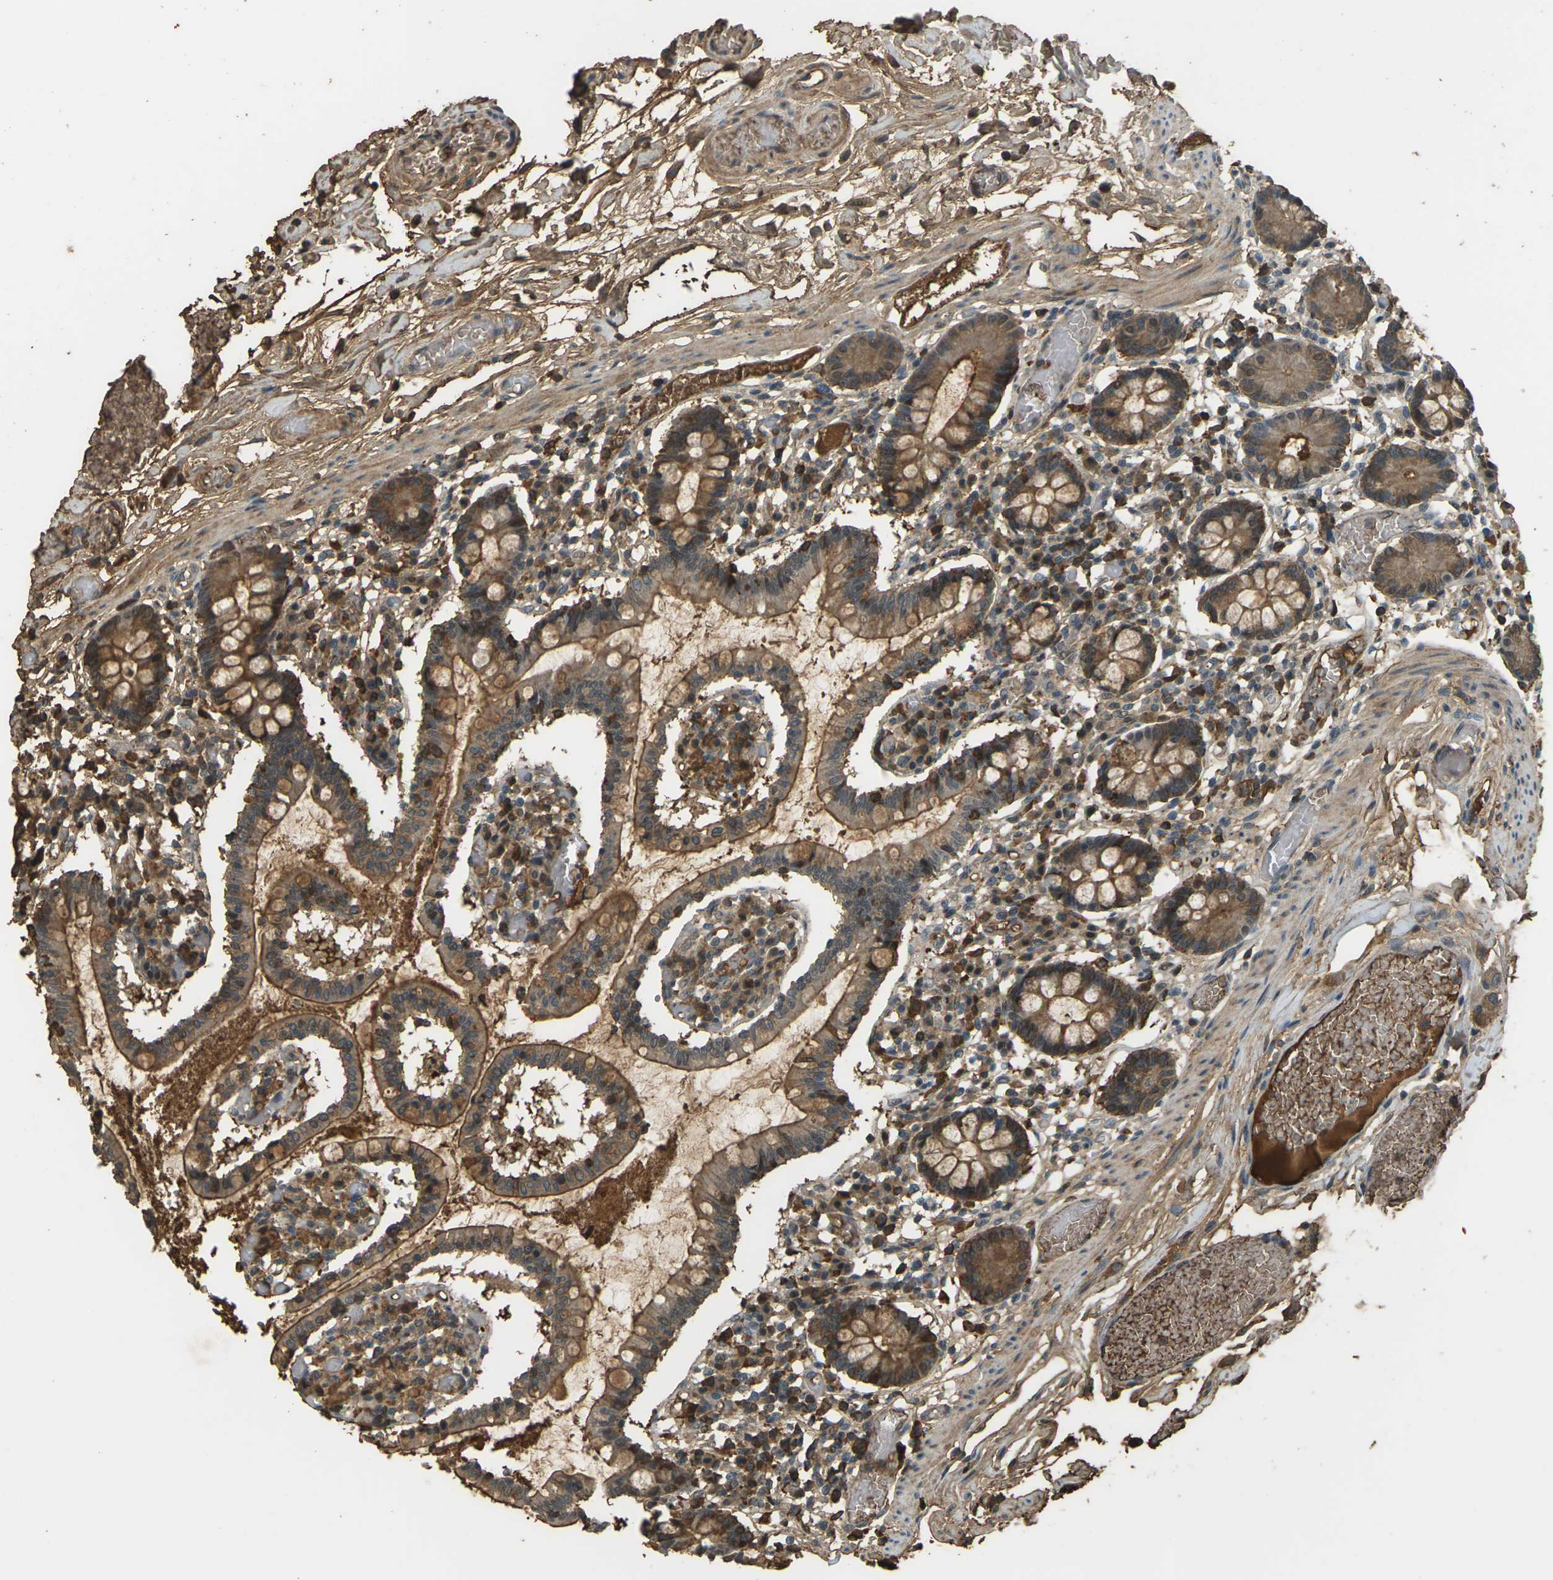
{"staining": {"intensity": "moderate", "quantity": ">75%", "location": "cytoplasmic/membranous"}, "tissue": "small intestine", "cell_type": "Glandular cells", "image_type": "normal", "snomed": [{"axis": "morphology", "description": "Normal tissue, NOS"}, {"axis": "topography", "description": "Small intestine"}], "caption": "Glandular cells exhibit moderate cytoplasmic/membranous expression in approximately >75% of cells in unremarkable small intestine. Ihc stains the protein of interest in brown and the nuclei are stained blue.", "gene": "CYP1B1", "patient": {"sex": "female", "age": 61}}